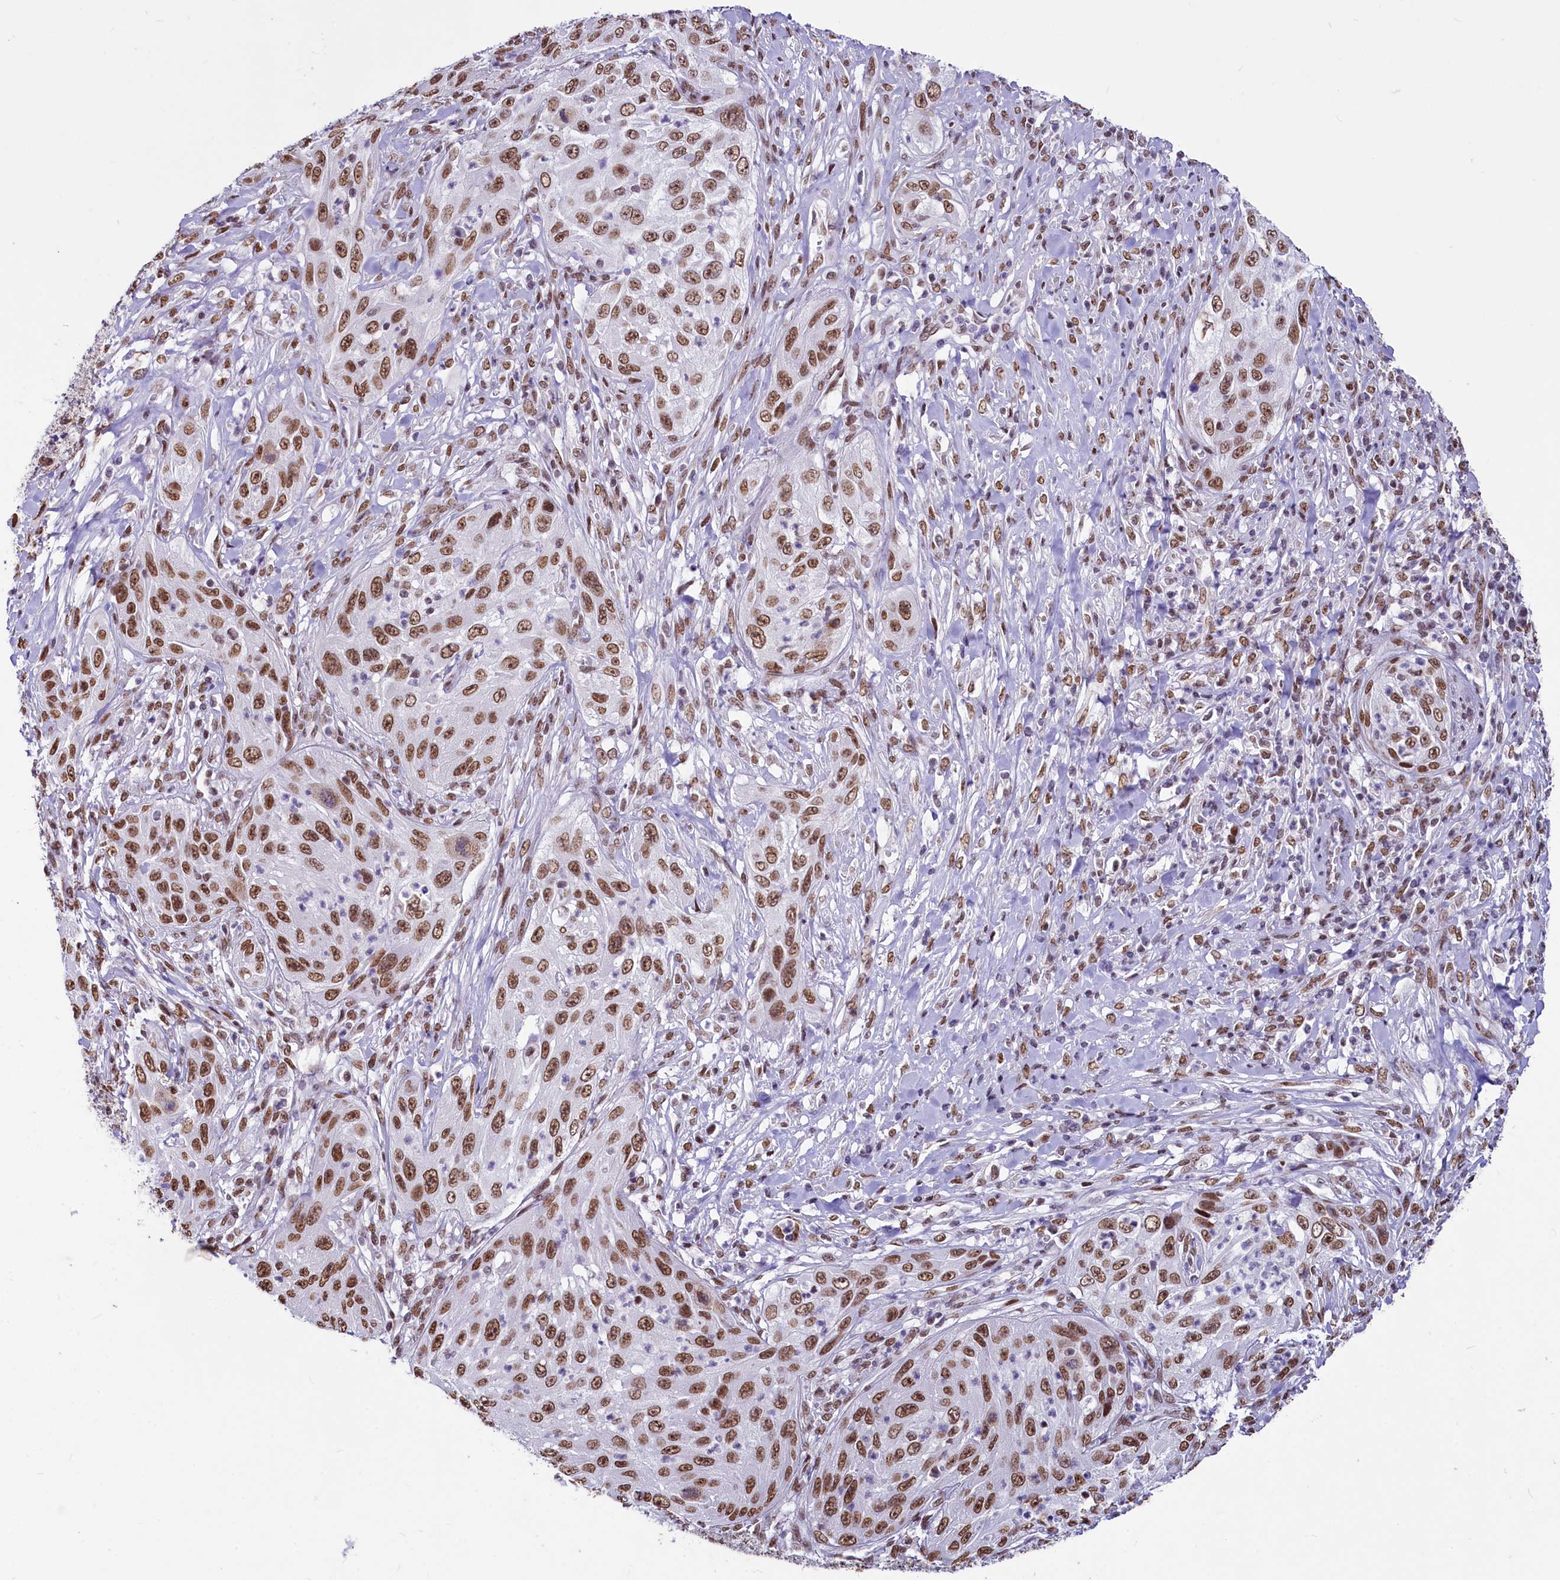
{"staining": {"intensity": "strong", "quantity": ">75%", "location": "nuclear"}, "tissue": "cervical cancer", "cell_type": "Tumor cells", "image_type": "cancer", "snomed": [{"axis": "morphology", "description": "Squamous cell carcinoma, NOS"}, {"axis": "topography", "description": "Cervix"}], "caption": "IHC micrograph of human cervical cancer (squamous cell carcinoma) stained for a protein (brown), which exhibits high levels of strong nuclear expression in approximately >75% of tumor cells.", "gene": "PARPBP", "patient": {"sex": "female", "age": 42}}